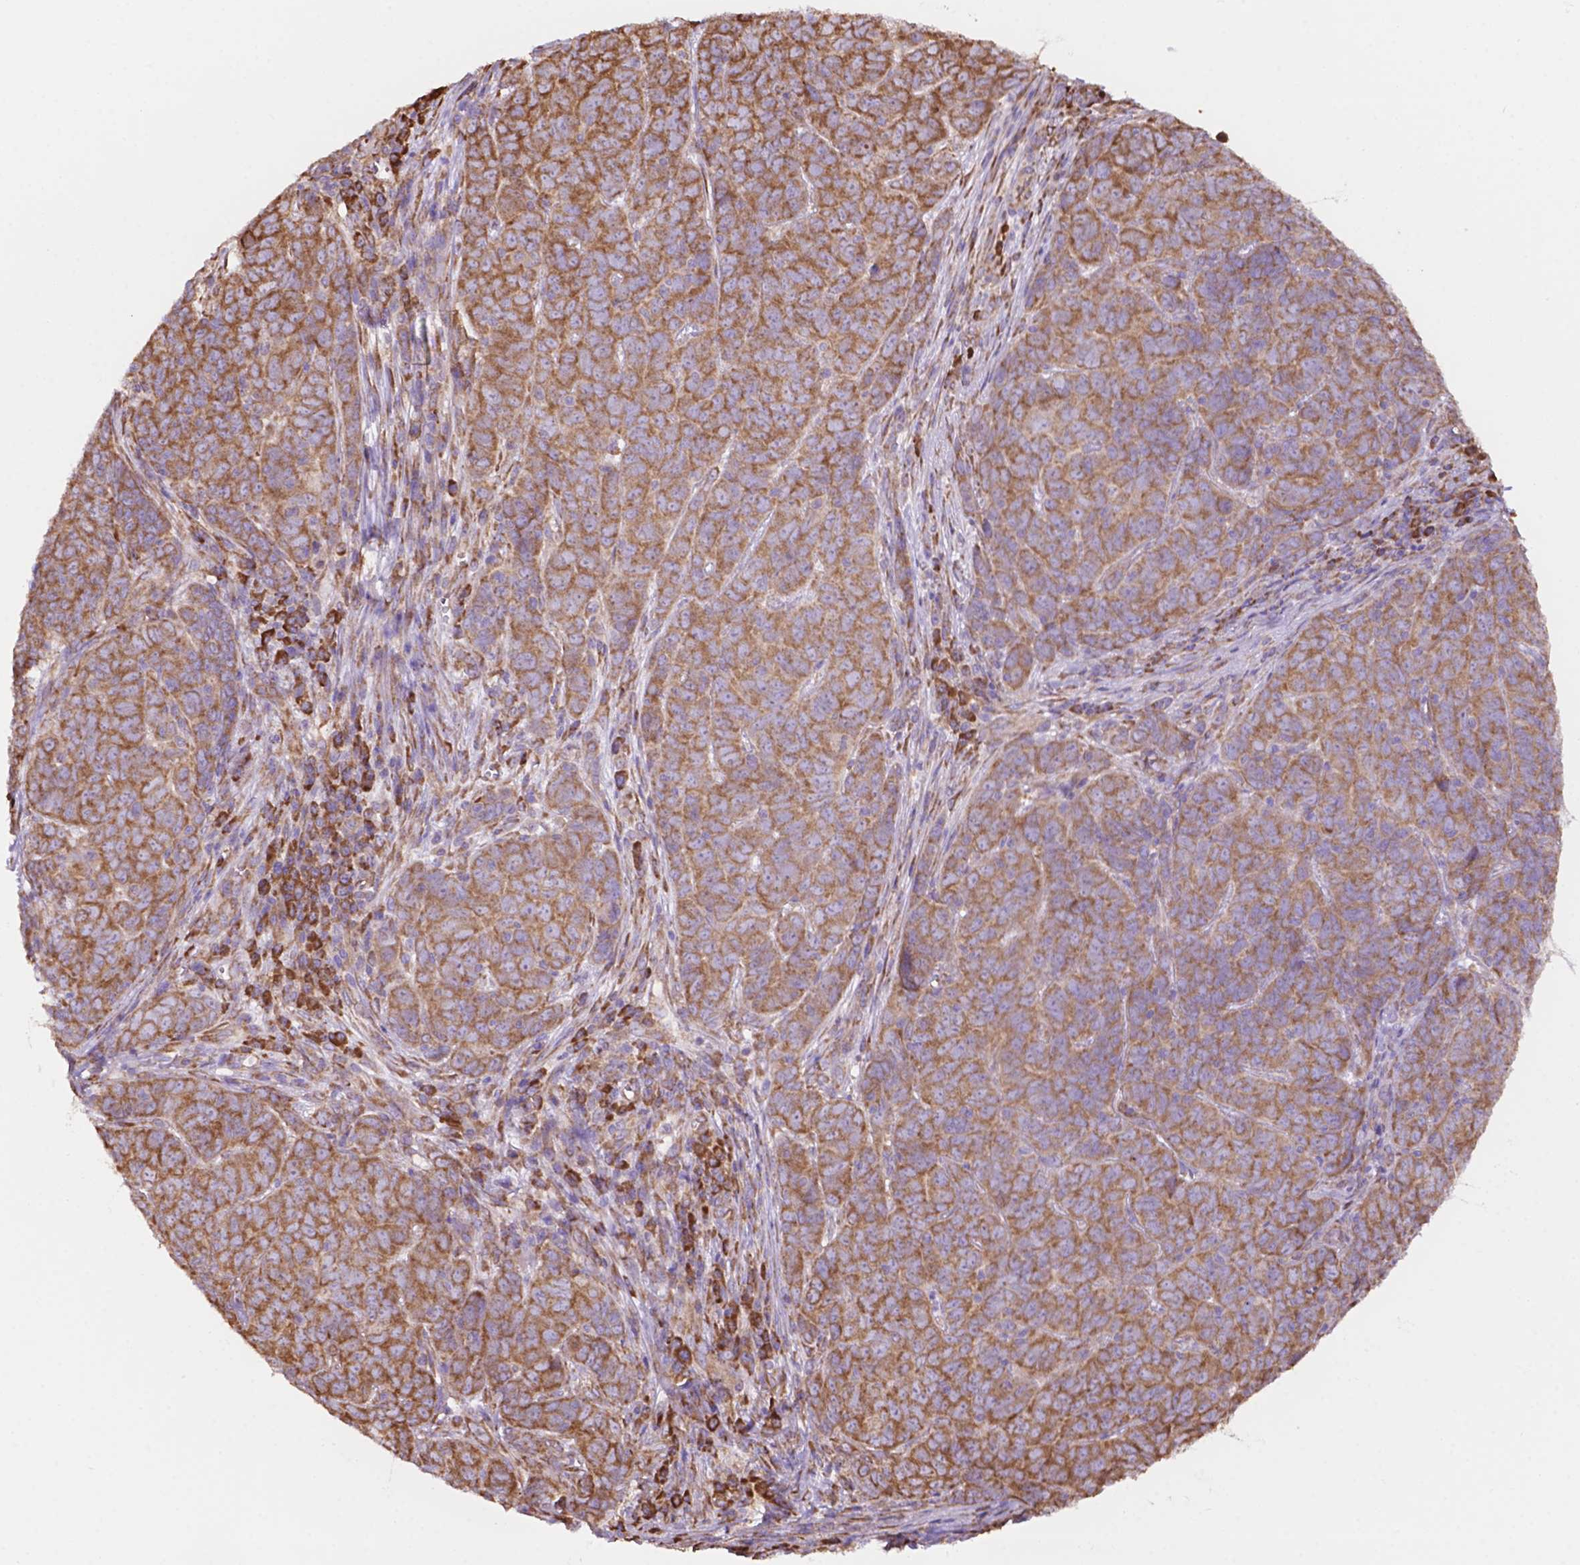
{"staining": {"intensity": "moderate", "quantity": ">75%", "location": "cytoplasmic/membranous"}, "tissue": "skin cancer", "cell_type": "Tumor cells", "image_type": "cancer", "snomed": [{"axis": "morphology", "description": "Squamous cell carcinoma, NOS"}, {"axis": "topography", "description": "Skin"}, {"axis": "topography", "description": "Anal"}], "caption": "Tumor cells demonstrate medium levels of moderate cytoplasmic/membranous positivity in approximately >75% of cells in human squamous cell carcinoma (skin).", "gene": "RPL29", "patient": {"sex": "female", "age": 51}}